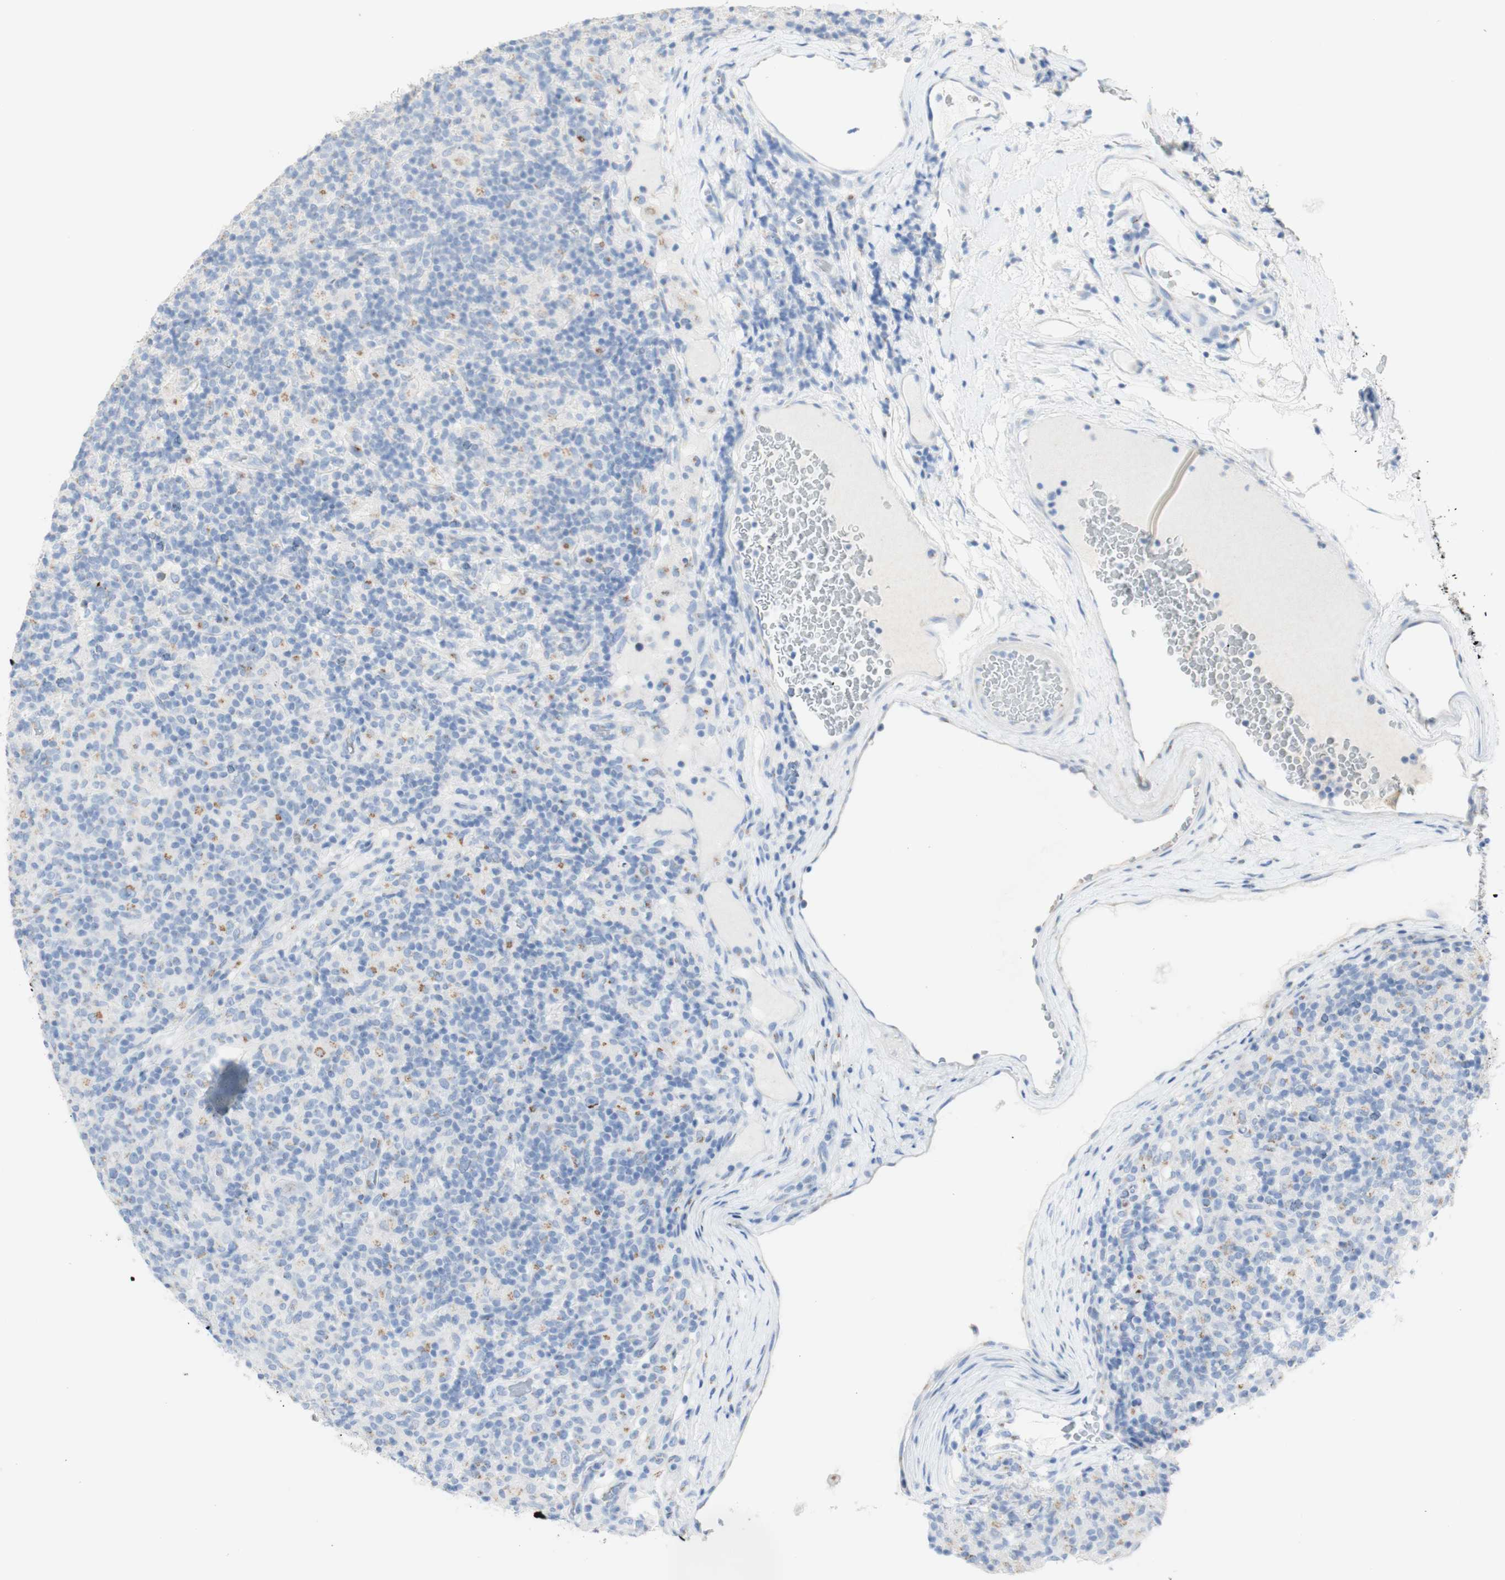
{"staining": {"intensity": "moderate", "quantity": "<25%", "location": "cytoplasmic/membranous"}, "tissue": "lymphoma", "cell_type": "Tumor cells", "image_type": "cancer", "snomed": [{"axis": "morphology", "description": "Hodgkin's disease, NOS"}, {"axis": "topography", "description": "Lymph node"}], "caption": "An IHC micrograph of tumor tissue is shown. Protein staining in brown shows moderate cytoplasmic/membranous positivity in lymphoma within tumor cells.", "gene": "MANEA", "patient": {"sex": "male", "age": 70}}